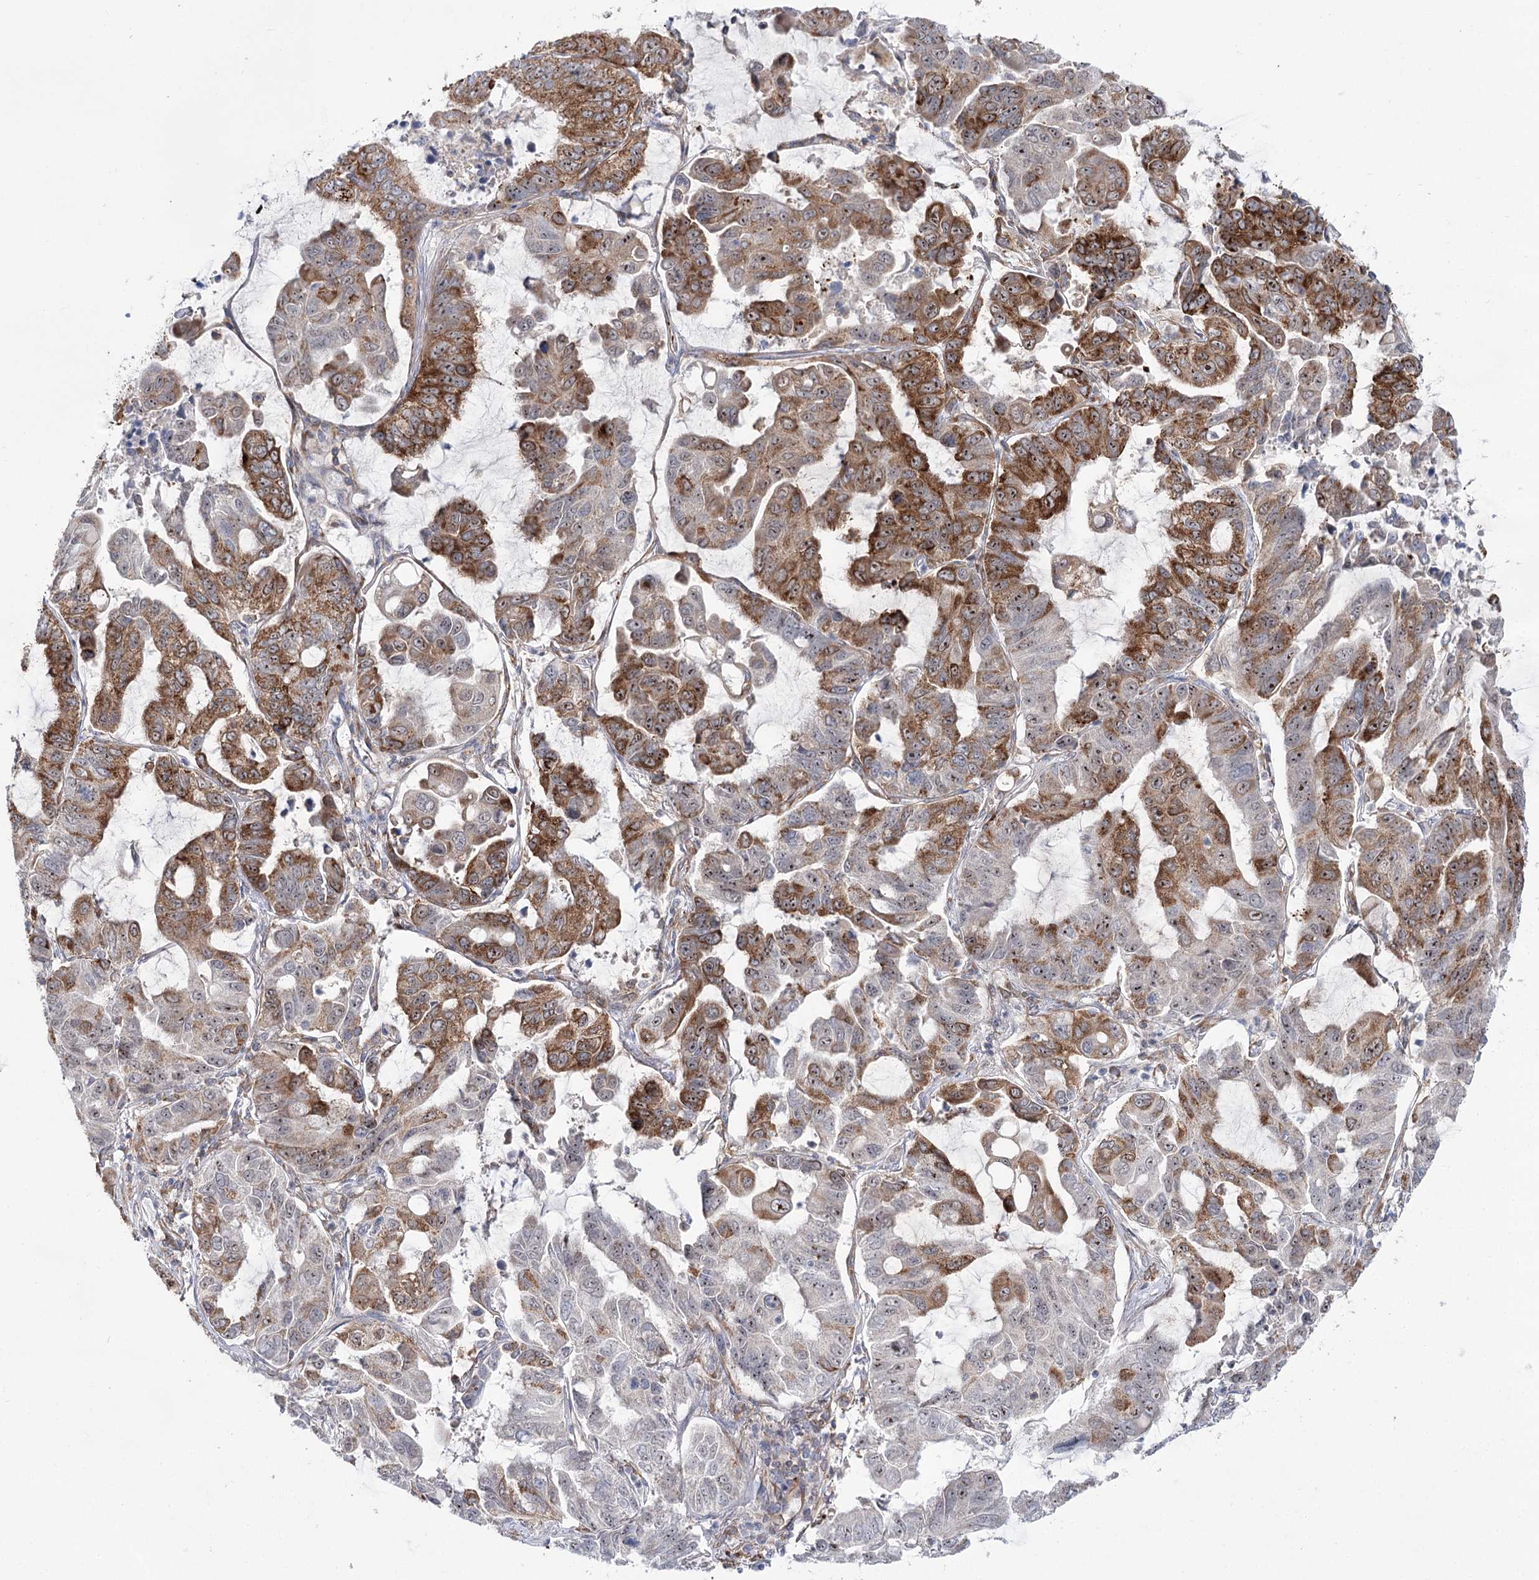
{"staining": {"intensity": "moderate", "quantity": "25%-75%", "location": "cytoplasmic/membranous"}, "tissue": "lung cancer", "cell_type": "Tumor cells", "image_type": "cancer", "snomed": [{"axis": "morphology", "description": "Adenocarcinoma, NOS"}, {"axis": "topography", "description": "Lung"}], "caption": "Brown immunohistochemical staining in lung cancer shows moderate cytoplasmic/membranous positivity in about 25%-75% of tumor cells.", "gene": "VWA2", "patient": {"sex": "male", "age": 64}}